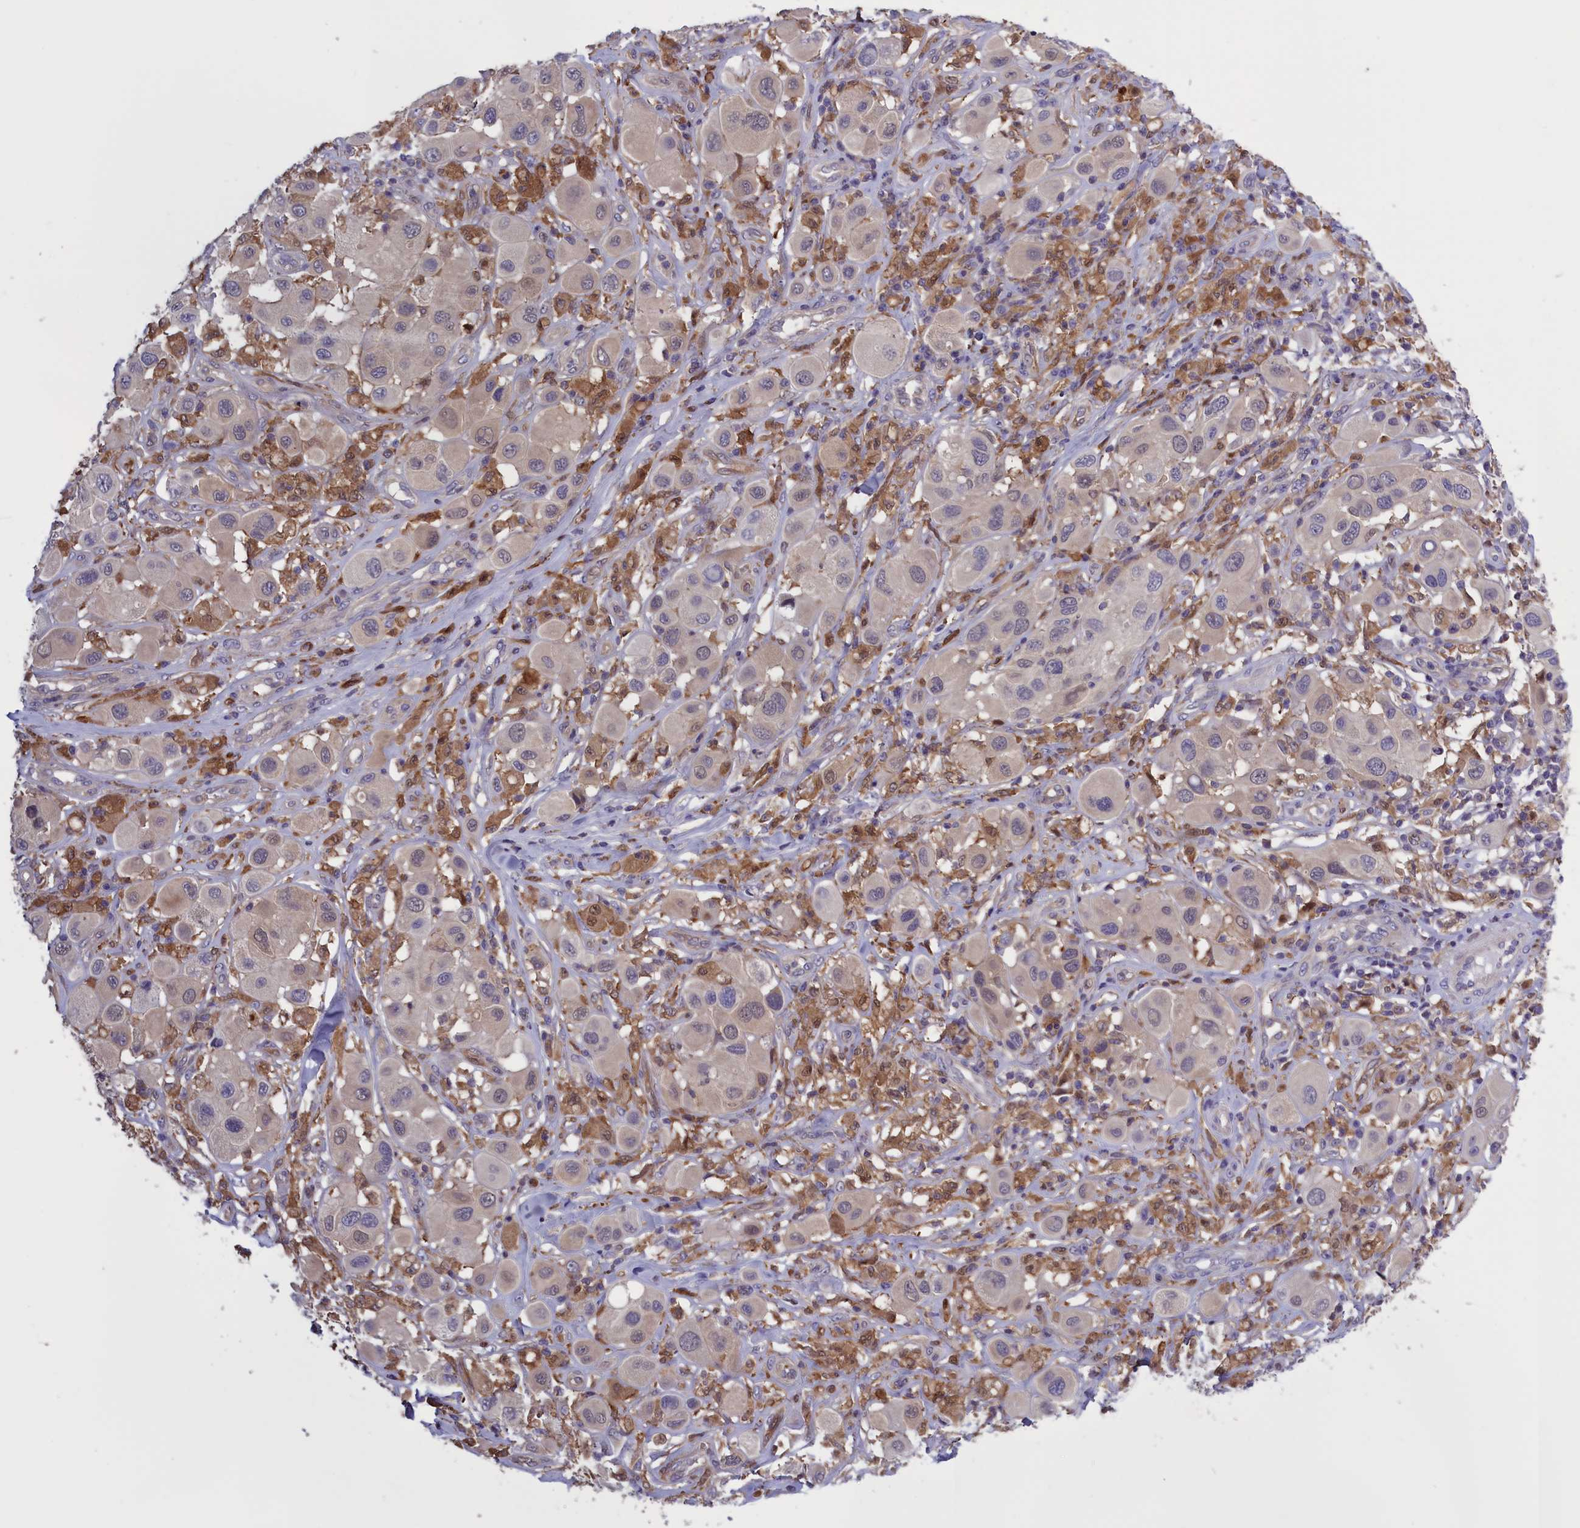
{"staining": {"intensity": "negative", "quantity": "none", "location": "none"}, "tissue": "melanoma", "cell_type": "Tumor cells", "image_type": "cancer", "snomed": [{"axis": "morphology", "description": "Malignant melanoma, Metastatic site"}, {"axis": "topography", "description": "Skin"}], "caption": "Histopathology image shows no significant protein expression in tumor cells of malignant melanoma (metastatic site). The staining was performed using DAB (3,3'-diaminobenzidine) to visualize the protein expression in brown, while the nuclei were stained in blue with hematoxylin (Magnification: 20x).", "gene": "ARHGAP18", "patient": {"sex": "male", "age": 41}}